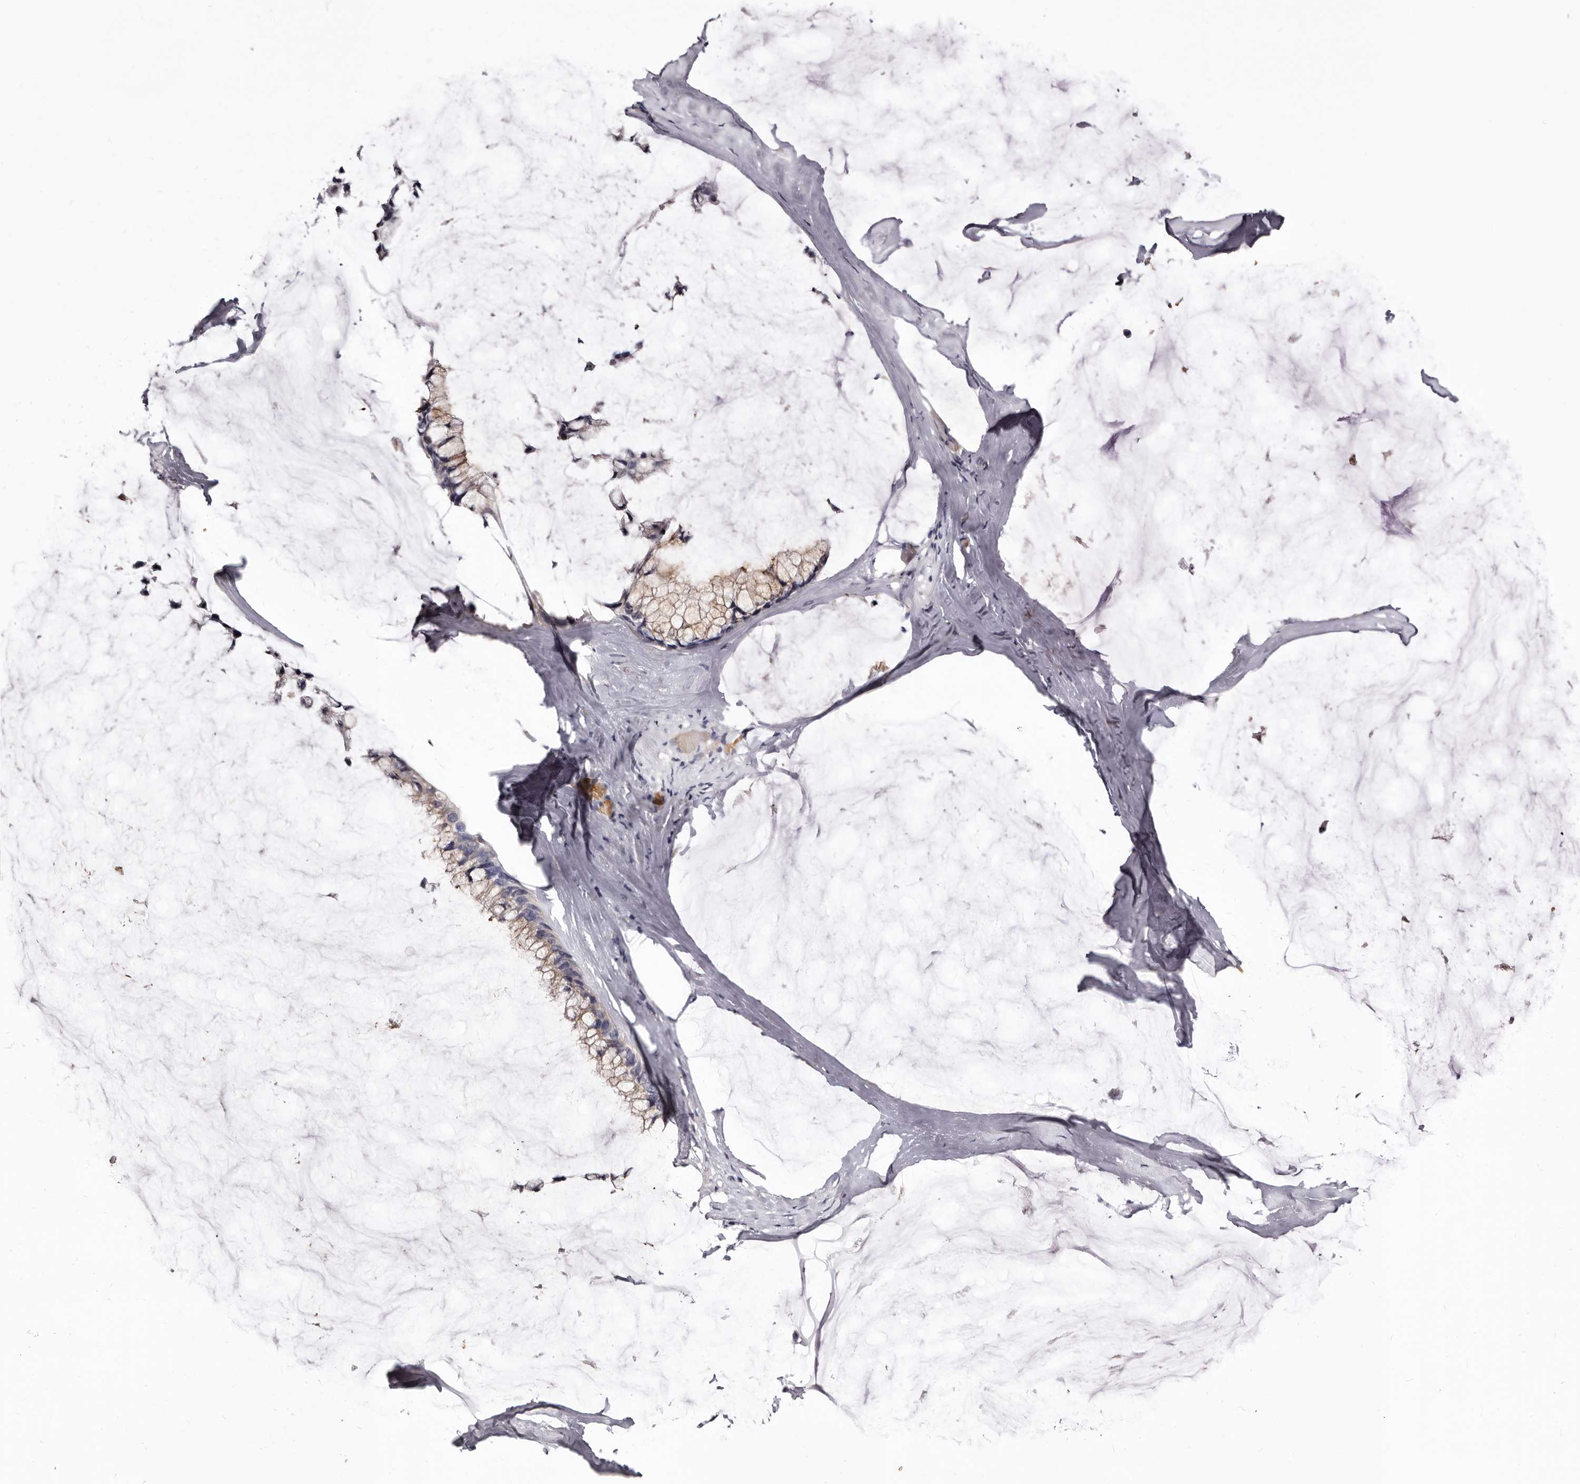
{"staining": {"intensity": "weak", "quantity": ">75%", "location": "cytoplasmic/membranous"}, "tissue": "ovarian cancer", "cell_type": "Tumor cells", "image_type": "cancer", "snomed": [{"axis": "morphology", "description": "Cystadenocarcinoma, mucinous, NOS"}, {"axis": "topography", "description": "Ovary"}], "caption": "Brown immunohistochemical staining in human ovarian cancer (mucinous cystadenocarcinoma) displays weak cytoplasmic/membranous staining in about >75% of tumor cells.", "gene": "BPGM", "patient": {"sex": "female", "age": 39}}